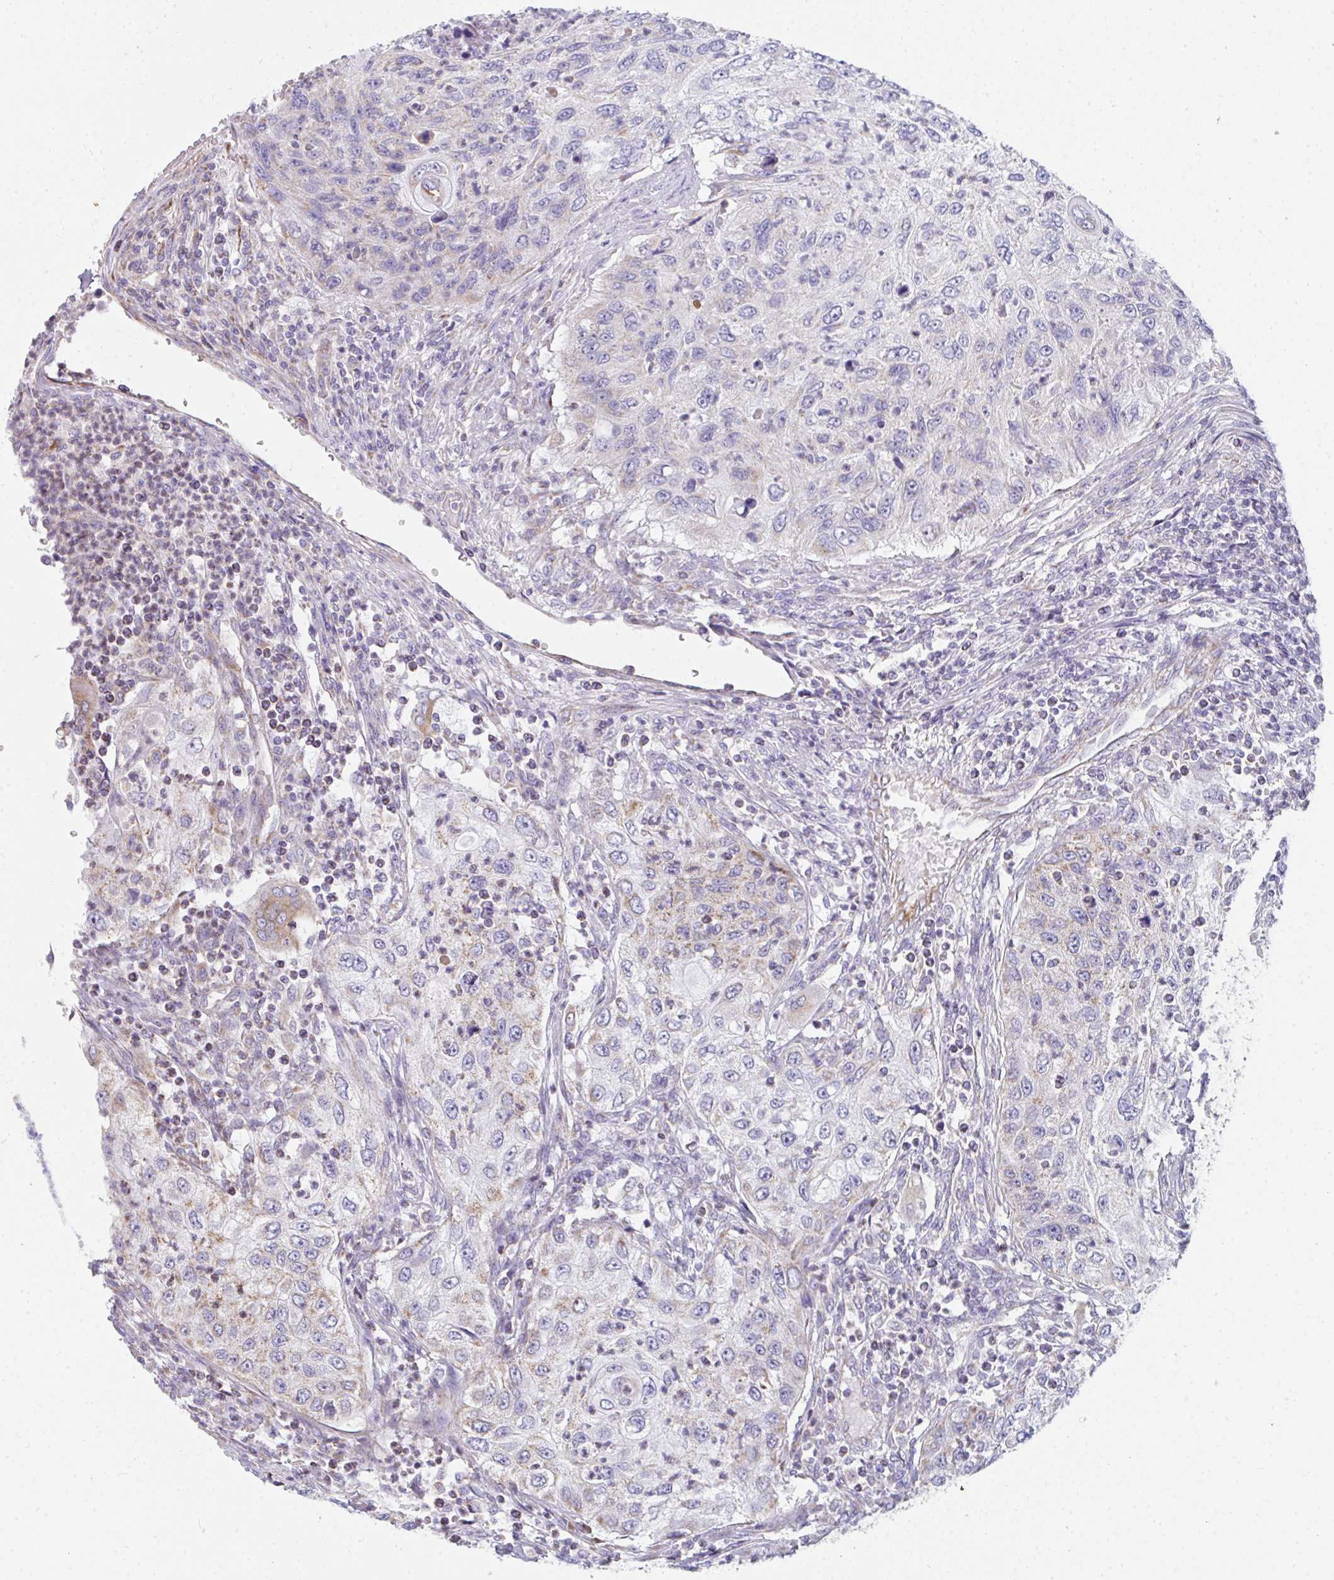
{"staining": {"intensity": "weak", "quantity": "<25%", "location": "cytoplasmic/membranous"}, "tissue": "urothelial cancer", "cell_type": "Tumor cells", "image_type": "cancer", "snomed": [{"axis": "morphology", "description": "Urothelial carcinoma, High grade"}, {"axis": "topography", "description": "Urinary bladder"}], "caption": "A micrograph of human urothelial cancer is negative for staining in tumor cells.", "gene": "FAHD1", "patient": {"sex": "female", "age": 60}}